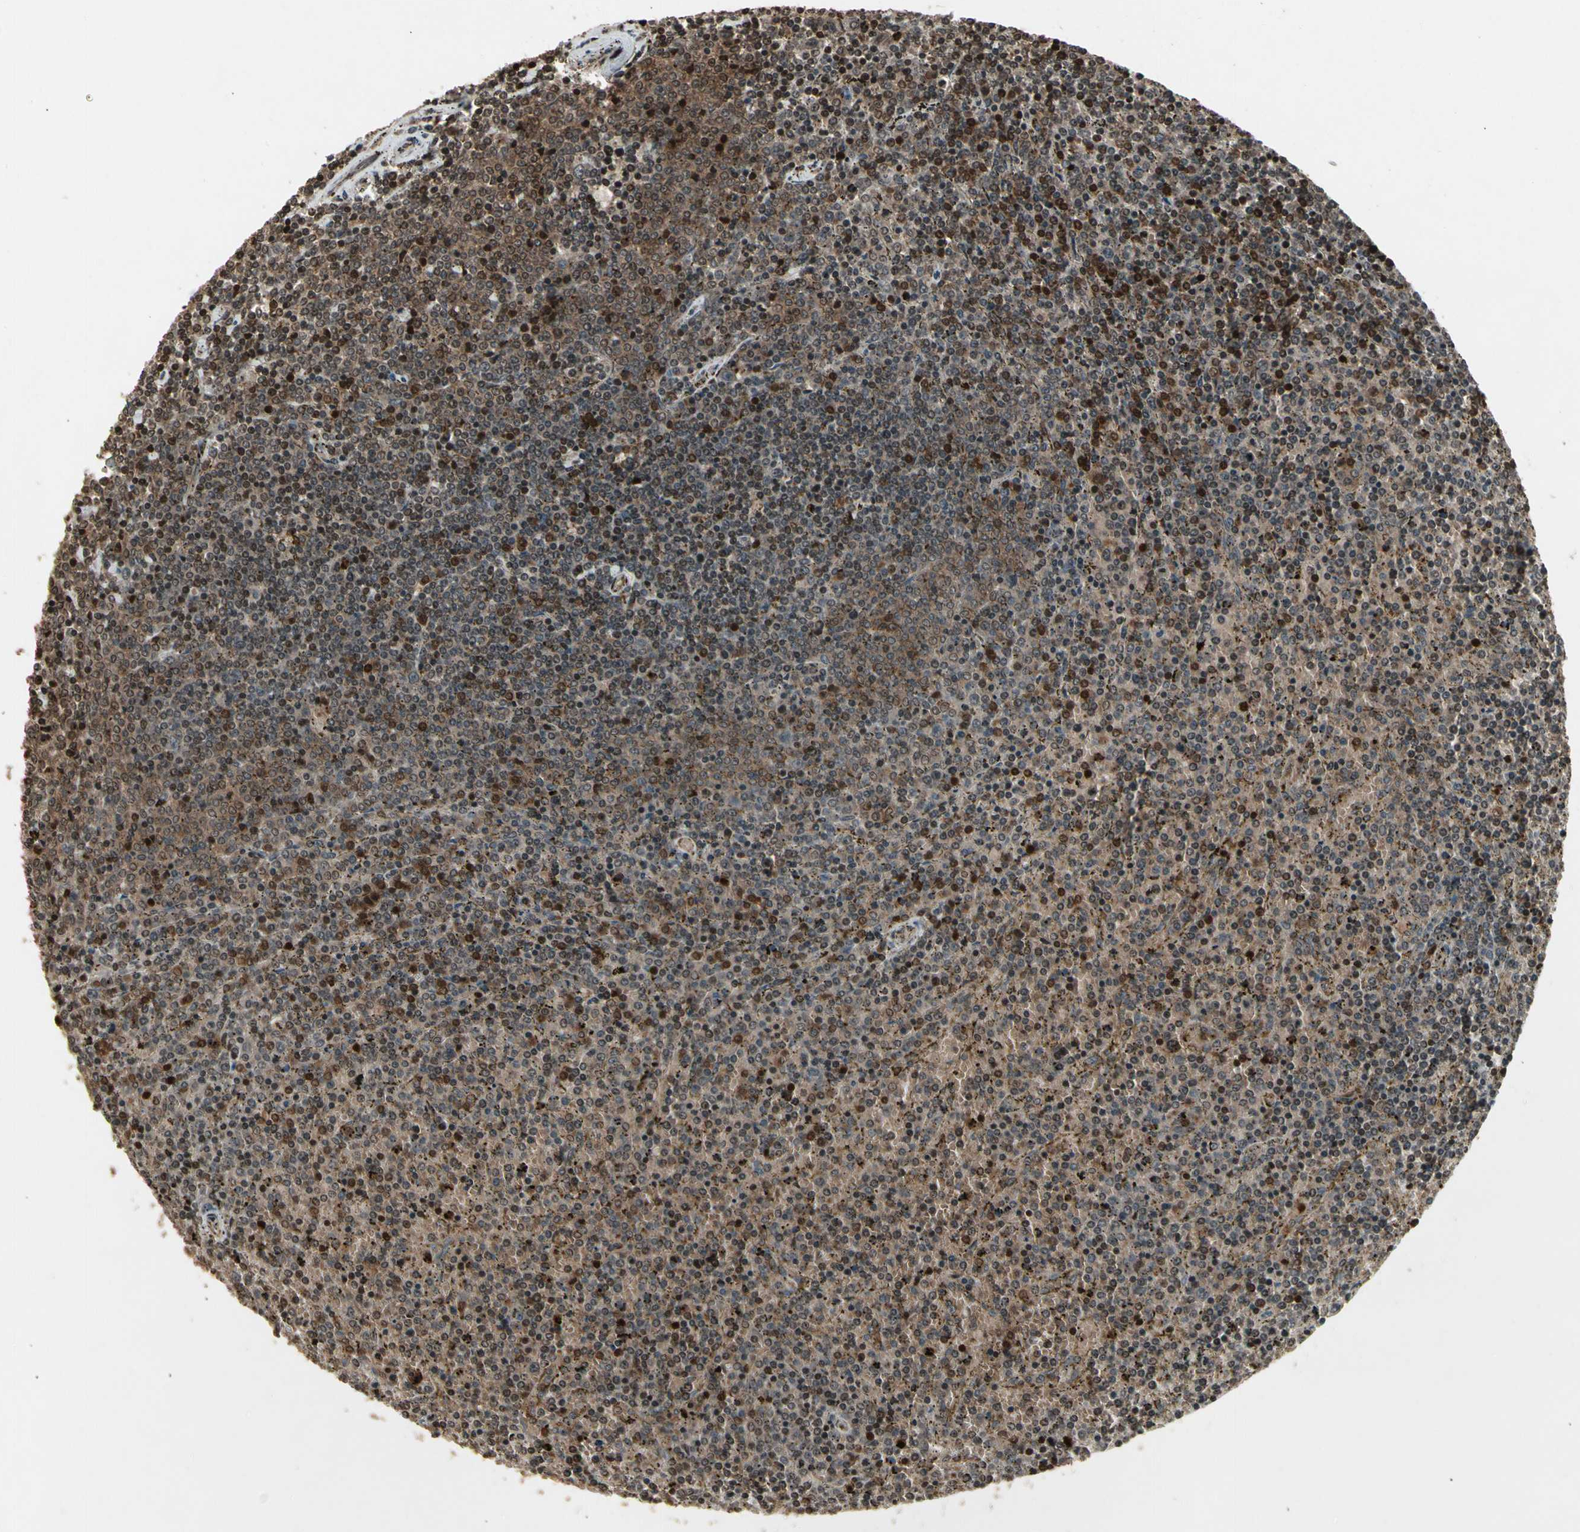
{"staining": {"intensity": "moderate", "quantity": "25%-75%", "location": "cytoplasmic/membranous,nuclear"}, "tissue": "lymphoma", "cell_type": "Tumor cells", "image_type": "cancer", "snomed": [{"axis": "morphology", "description": "Malignant lymphoma, non-Hodgkin's type, Low grade"}, {"axis": "topography", "description": "Spleen"}], "caption": "Immunohistochemical staining of lymphoma demonstrates moderate cytoplasmic/membranous and nuclear protein staining in approximately 25%-75% of tumor cells.", "gene": "GLRX", "patient": {"sex": "female", "age": 77}}